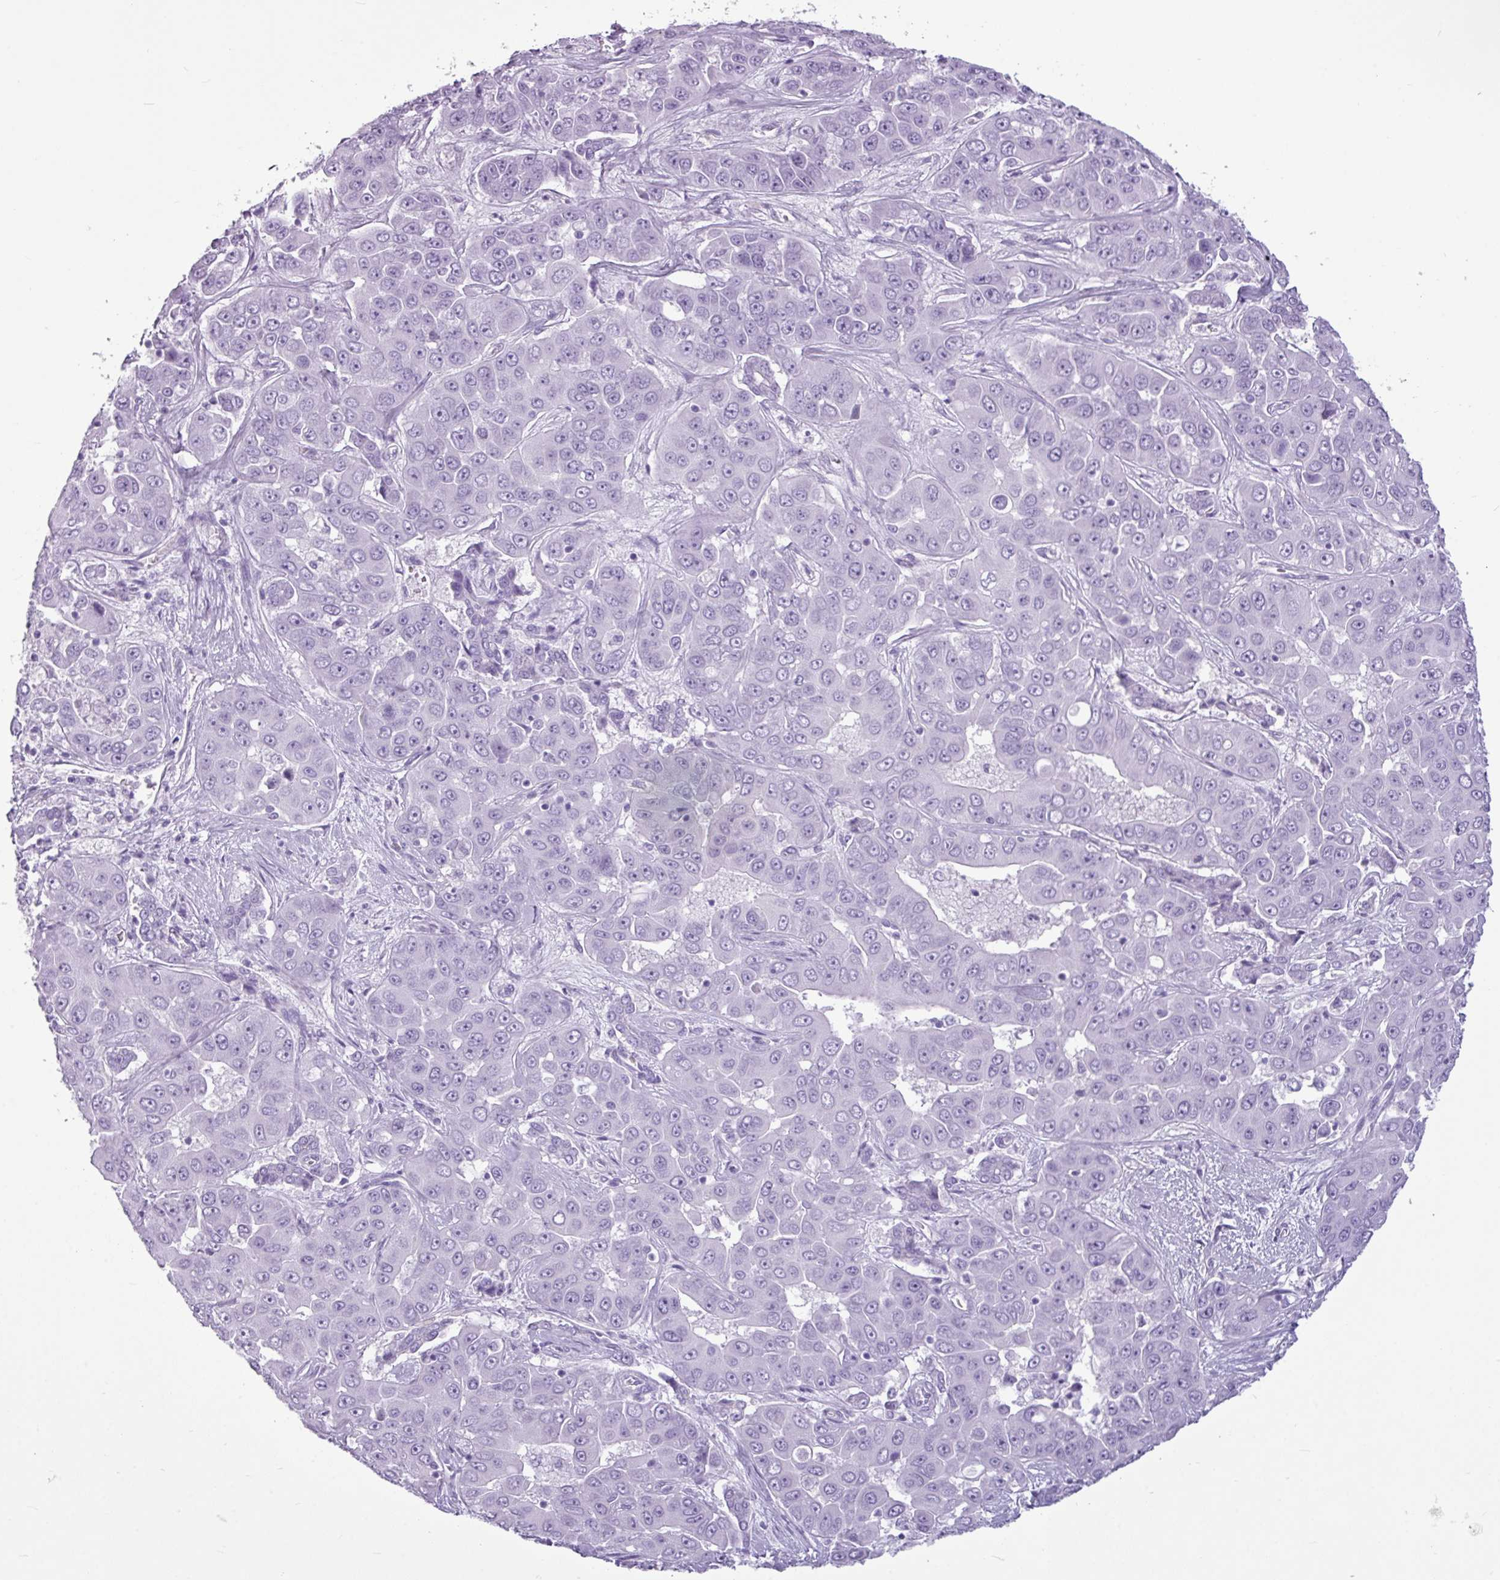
{"staining": {"intensity": "negative", "quantity": "none", "location": "none"}, "tissue": "liver cancer", "cell_type": "Tumor cells", "image_type": "cancer", "snomed": [{"axis": "morphology", "description": "Cholangiocarcinoma"}, {"axis": "topography", "description": "Liver"}], "caption": "This is a photomicrograph of immunohistochemistry (IHC) staining of liver cancer (cholangiocarcinoma), which shows no staining in tumor cells.", "gene": "AMY1B", "patient": {"sex": "female", "age": 52}}